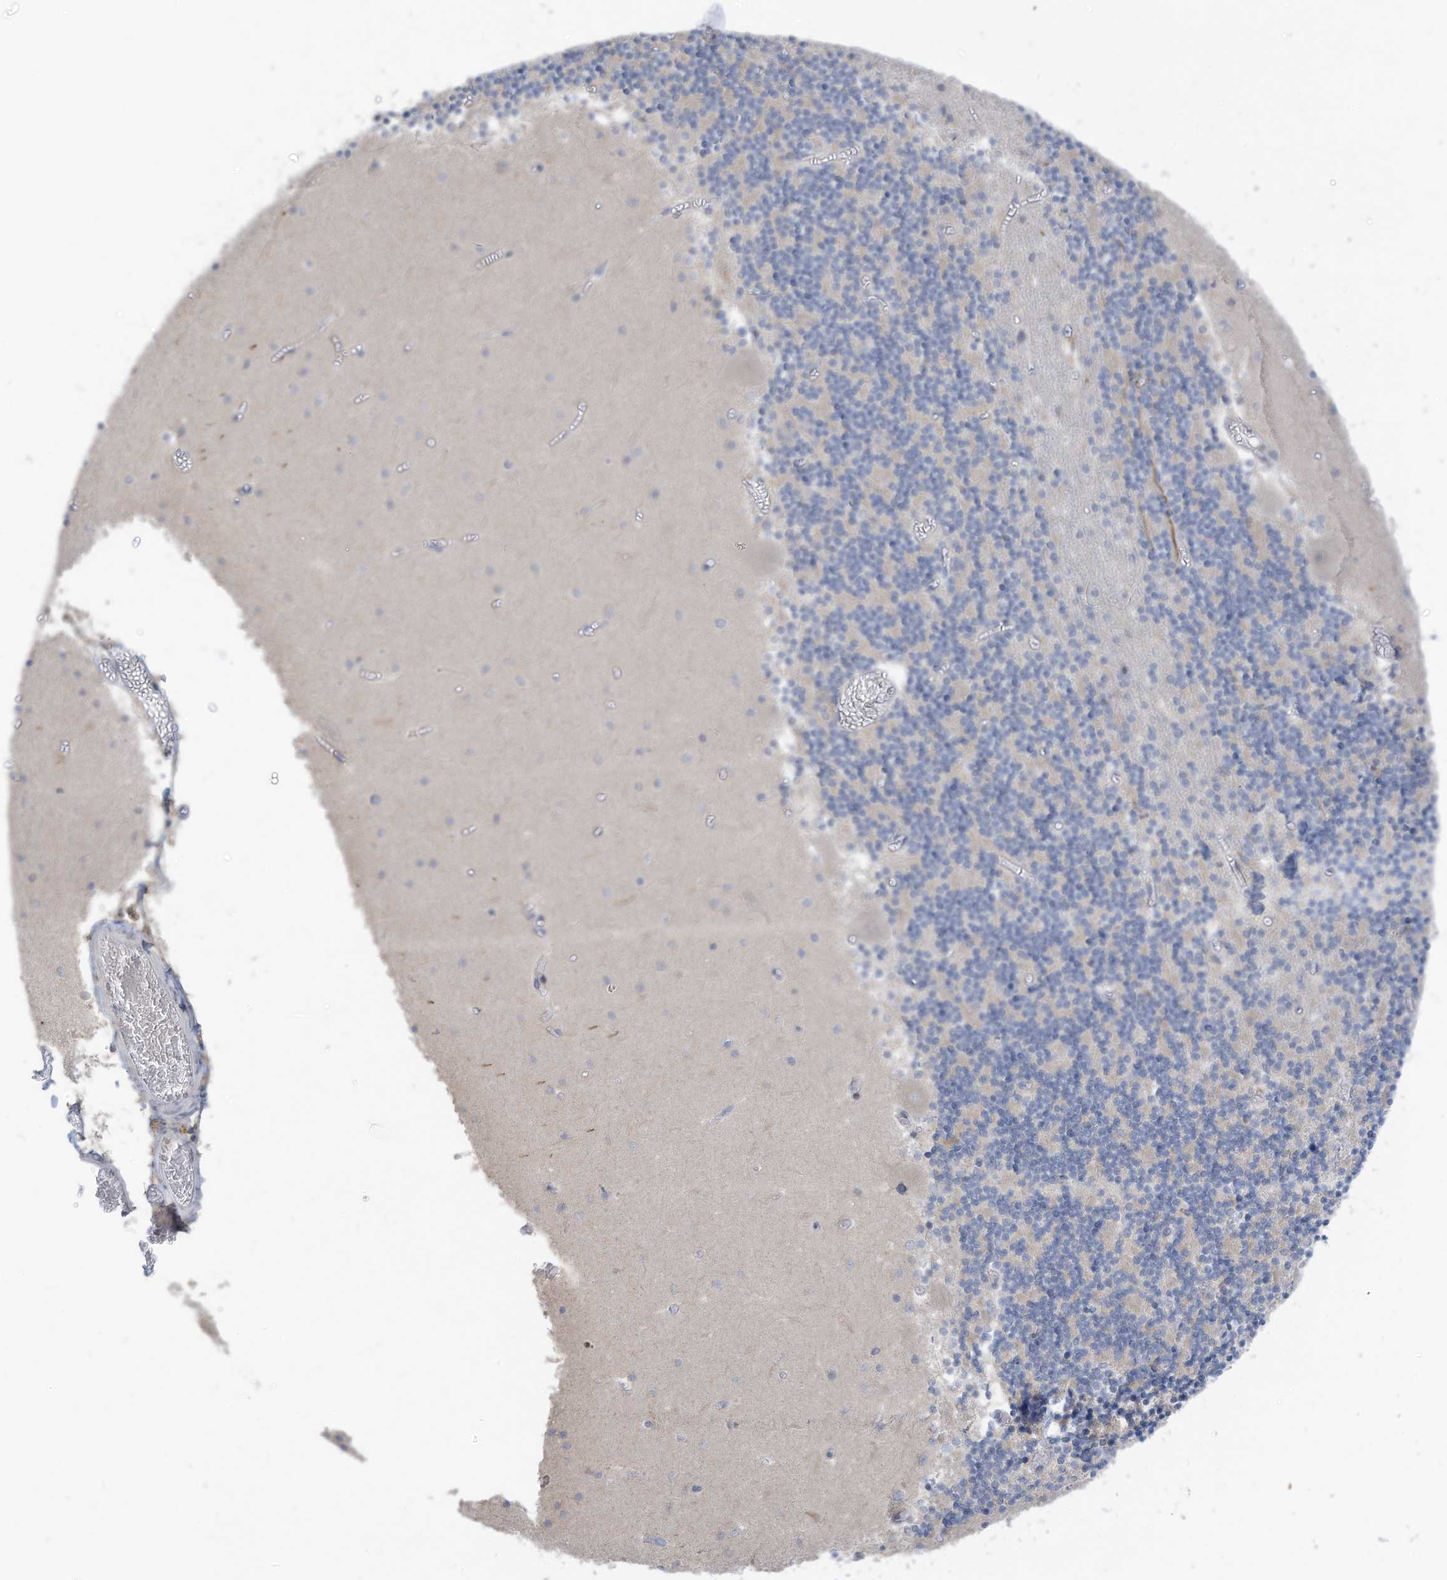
{"staining": {"intensity": "negative", "quantity": "none", "location": "none"}, "tissue": "cerebellum", "cell_type": "Cells in granular layer", "image_type": "normal", "snomed": [{"axis": "morphology", "description": "Normal tissue, NOS"}, {"axis": "topography", "description": "Cerebellum"}], "caption": "High power microscopy photomicrograph of an immunohistochemistry photomicrograph of normal cerebellum, revealing no significant staining in cells in granular layer. The staining is performed using DAB (3,3'-diaminobenzidine) brown chromogen with nuclei counter-stained in using hematoxylin.", "gene": "SLC1A5", "patient": {"sex": "female", "age": 28}}